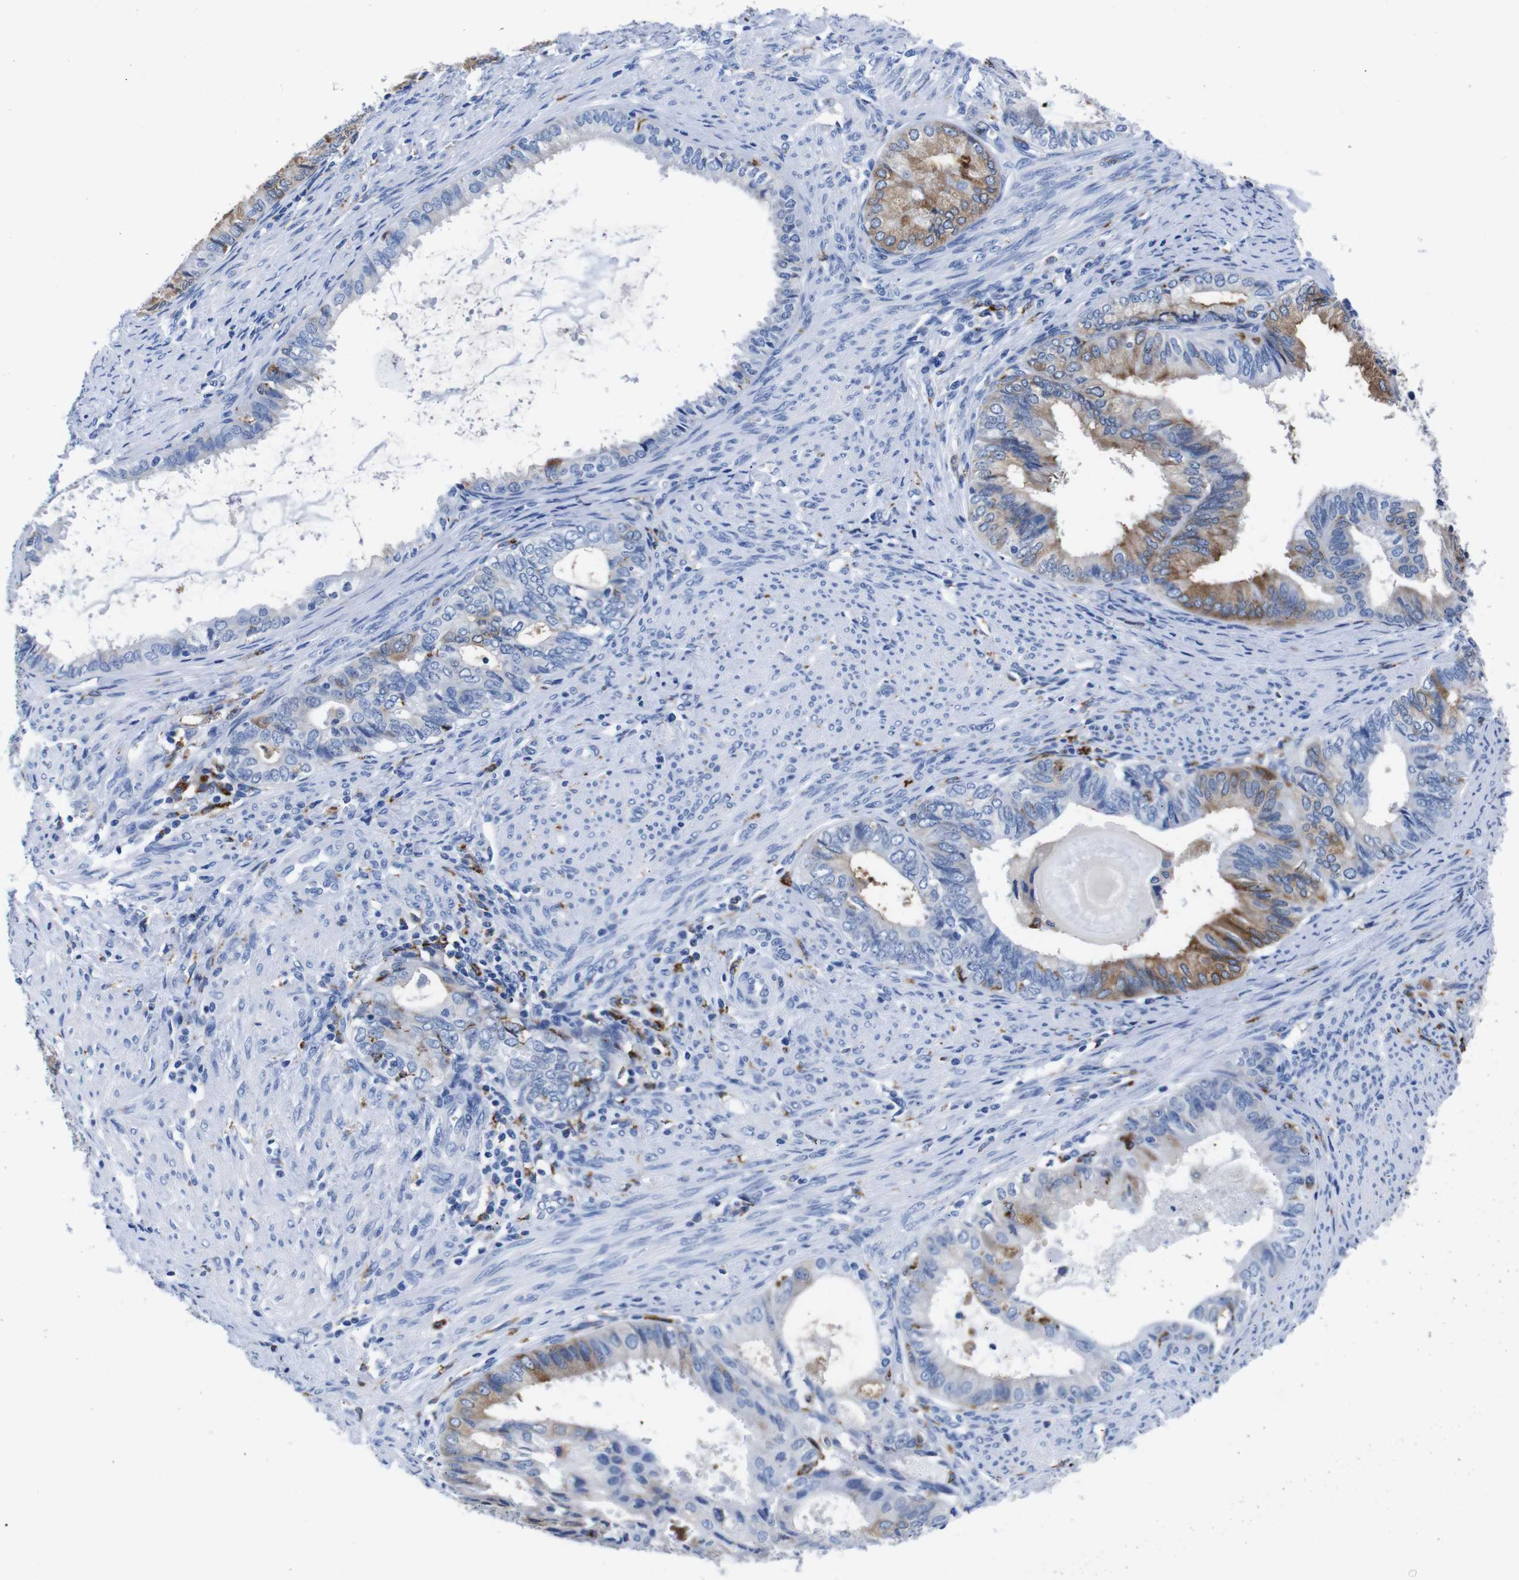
{"staining": {"intensity": "moderate", "quantity": "25%-75%", "location": "cytoplasmic/membranous"}, "tissue": "endometrial cancer", "cell_type": "Tumor cells", "image_type": "cancer", "snomed": [{"axis": "morphology", "description": "Adenocarcinoma, NOS"}, {"axis": "topography", "description": "Endometrium"}], "caption": "An image of human adenocarcinoma (endometrial) stained for a protein reveals moderate cytoplasmic/membranous brown staining in tumor cells.", "gene": "HLA-DMB", "patient": {"sex": "female", "age": 86}}